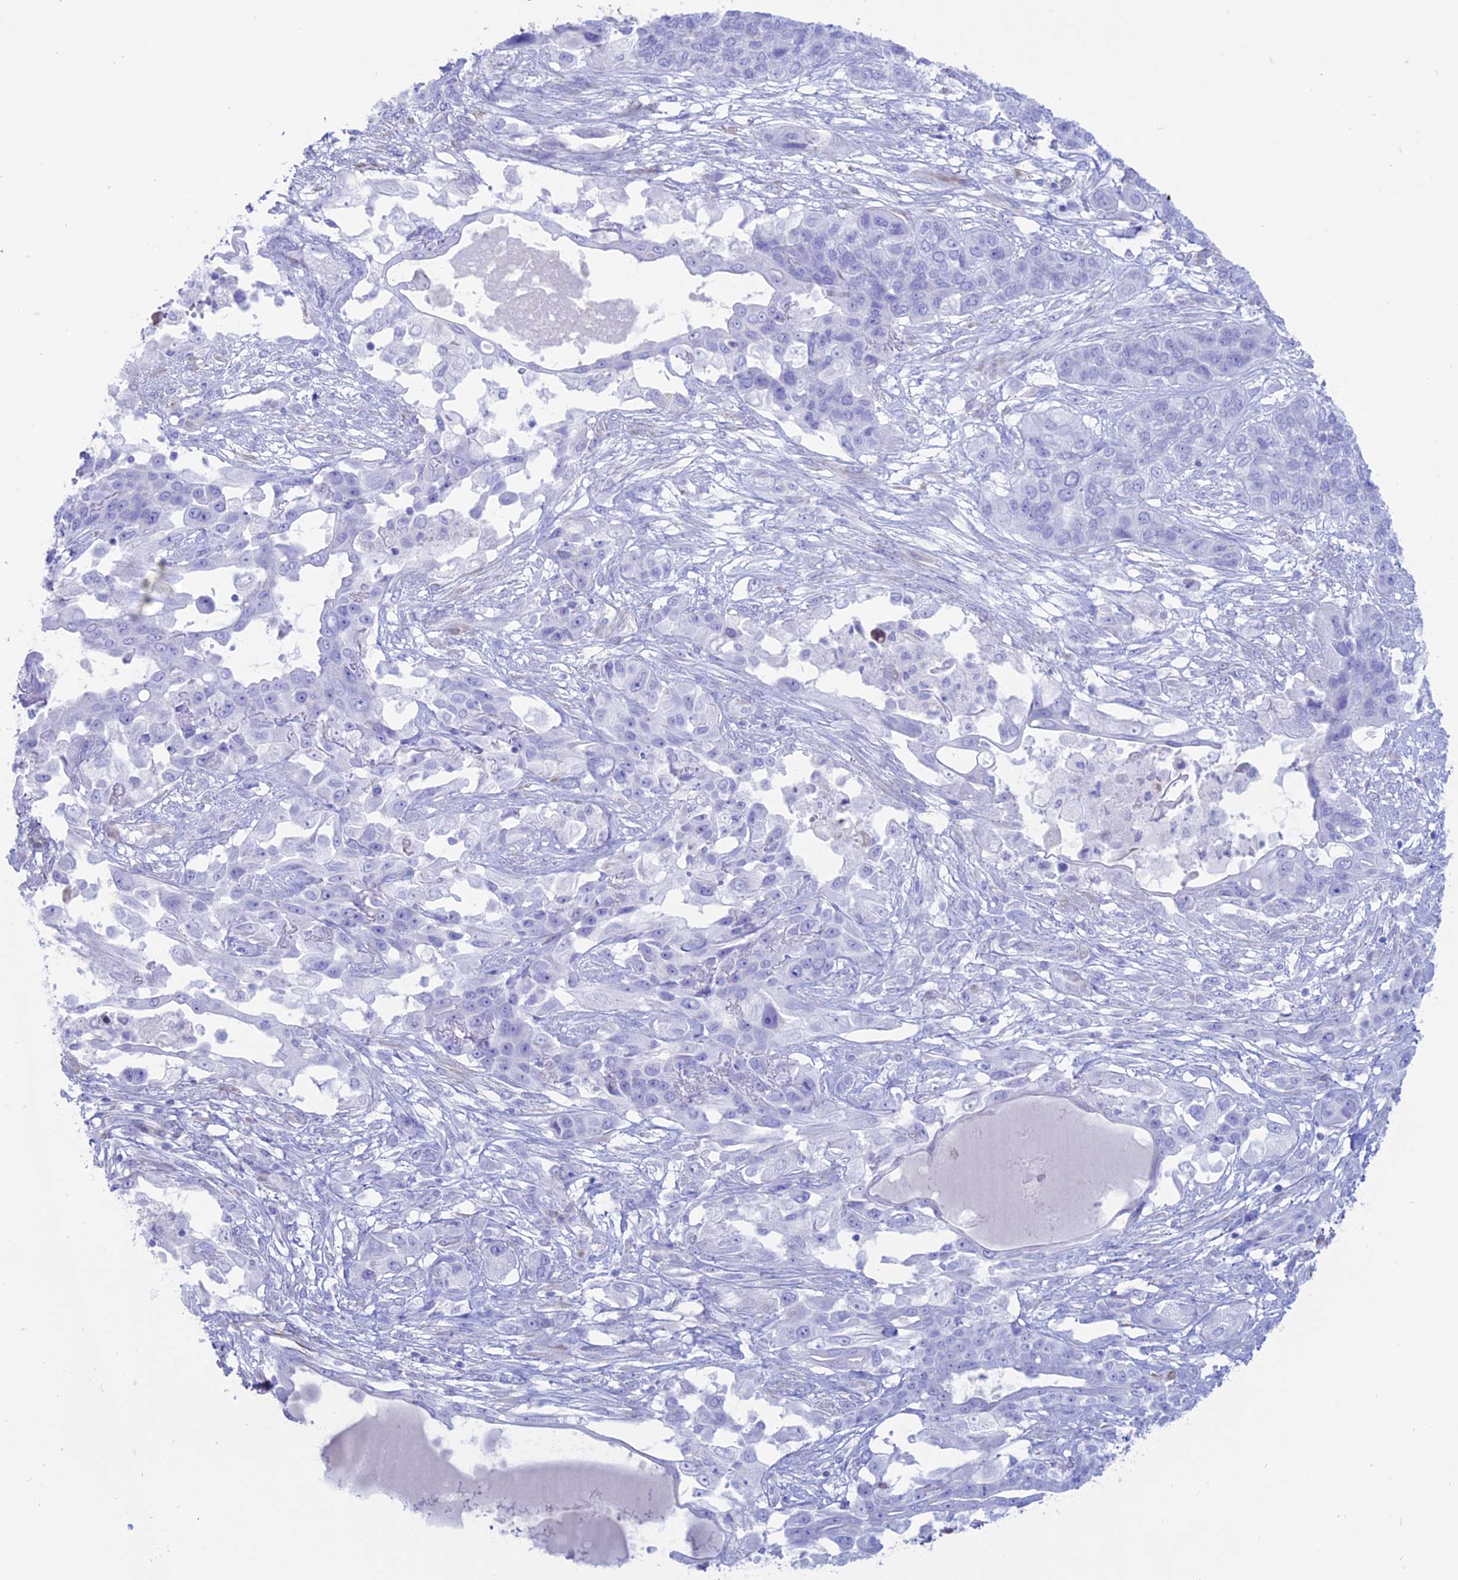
{"staining": {"intensity": "negative", "quantity": "none", "location": "none"}, "tissue": "lung cancer", "cell_type": "Tumor cells", "image_type": "cancer", "snomed": [{"axis": "morphology", "description": "Squamous cell carcinoma, NOS"}, {"axis": "topography", "description": "Lung"}], "caption": "DAB immunohistochemical staining of human lung cancer (squamous cell carcinoma) shows no significant staining in tumor cells. (IHC, brightfield microscopy, high magnification).", "gene": "OR2AE1", "patient": {"sex": "female", "age": 70}}